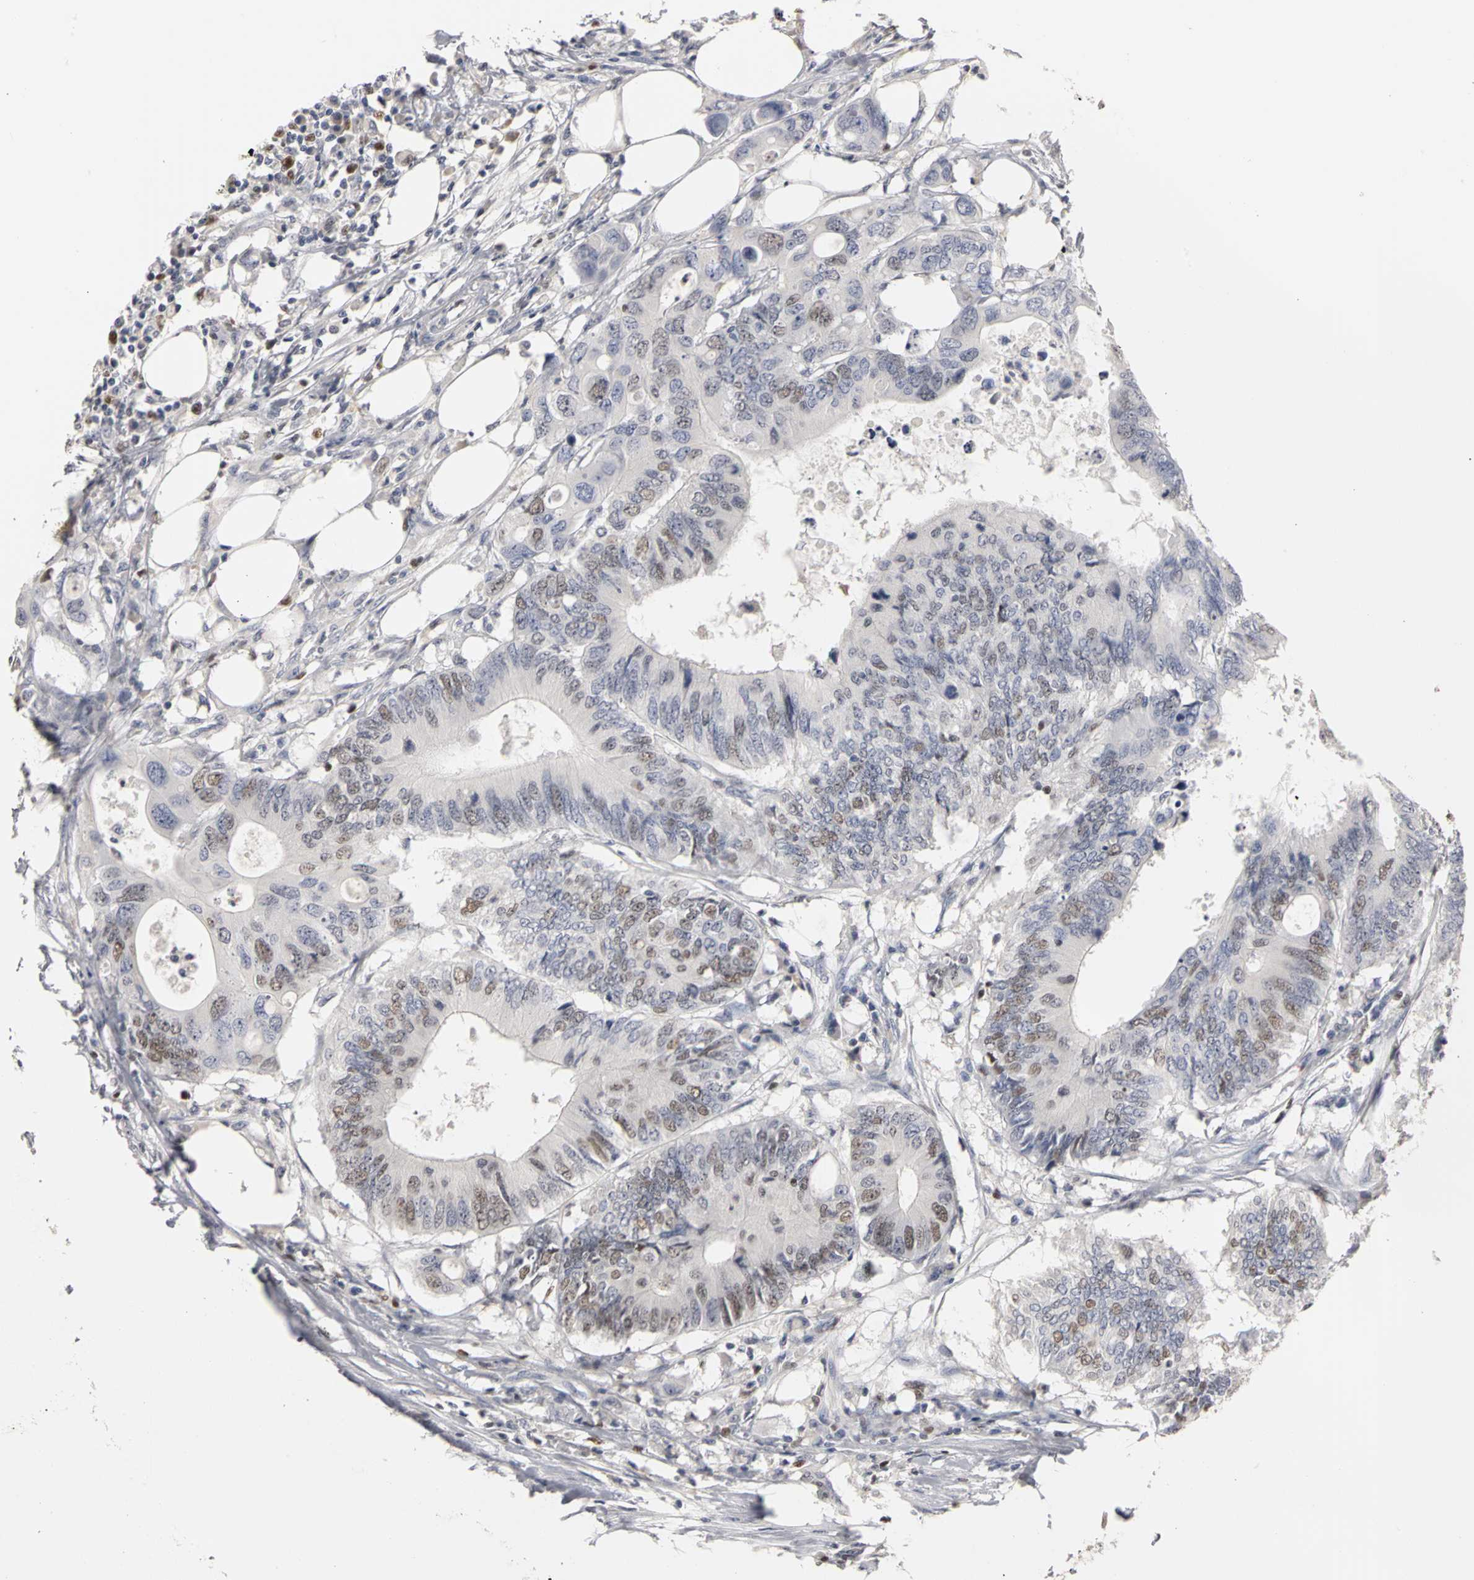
{"staining": {"intensity": "weak", "quantity": "25%-75%", "location": "nuclear"}, "tissue": "colorectal cancer", "cell_type": "Tumor cells", "image_type": "cancer", "snomed": [{"axis": "morphology", "description": "Adenocarcinoma, NOS"}, {"axis": "topography", "description": "Colon"}], "caption": "Protein analysis of colorectal cancer tissue reveals weak nuclear expression in about 25%-75% of tumor cells.", "gene": "MCM6", "patient": {"sex": "male", "age": 71}}